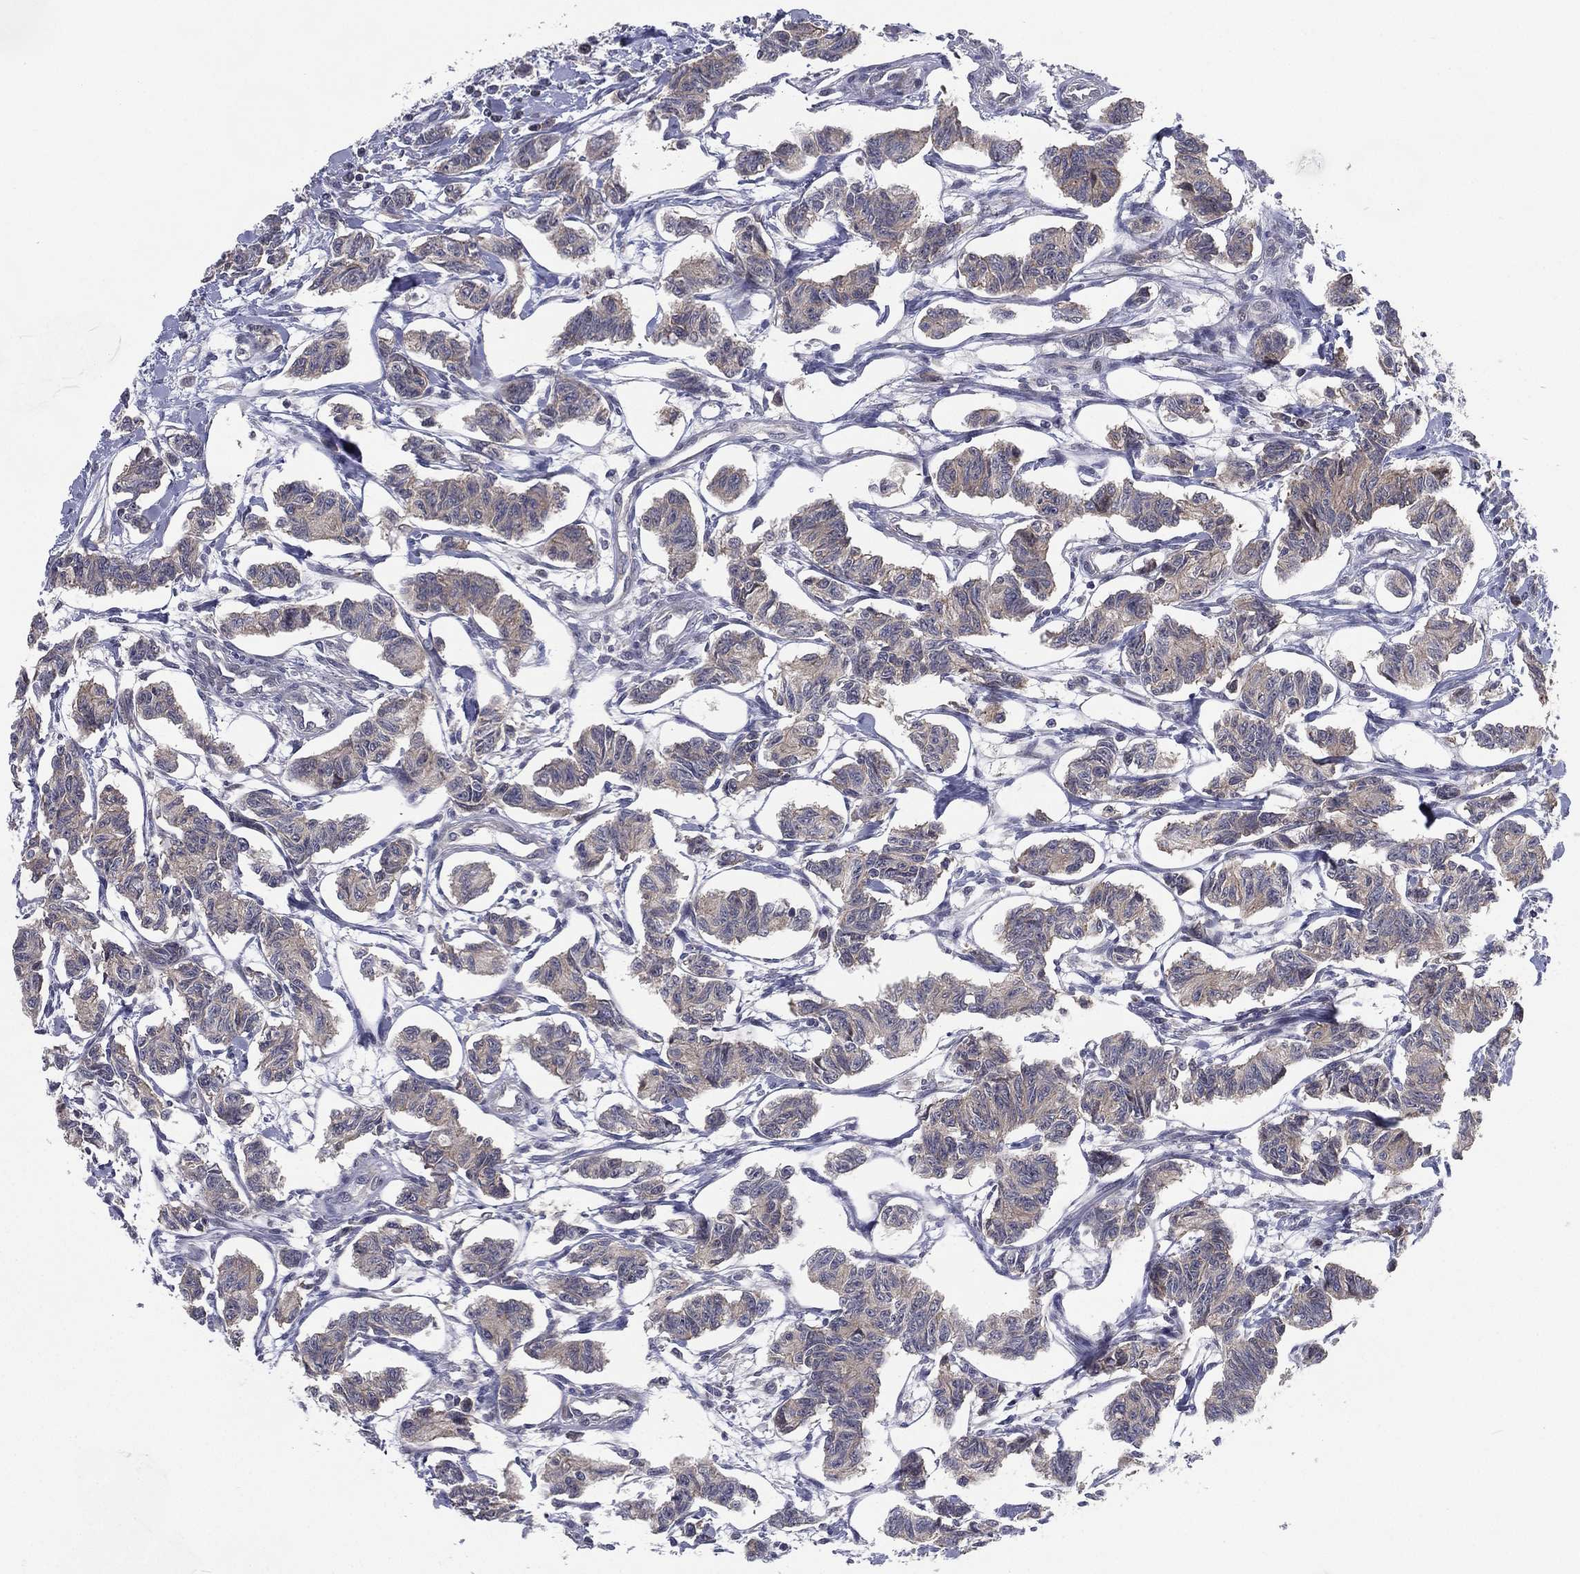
{"staining": {"intensity": "weak", "quantity": "<25%", "location": "cytoplasmic/membranous"}, "tissue": "carcinoid", "cell_type": "Tumor cells", "image_type": "cancer", "snomed": [{"axis": "morphology", "description": "Carcinoid, malignant, NOS"}, {"axis": "topography", "description": "Kidney"}], "caption": "Histopathology image shows no significant protein staining in tumor cells of carcinoid (malignant). (DAB immunohistochemistry with hematoxylin counter stain).", "gene": "KAT14", "patient": {"sex": "female", "age": 41}}